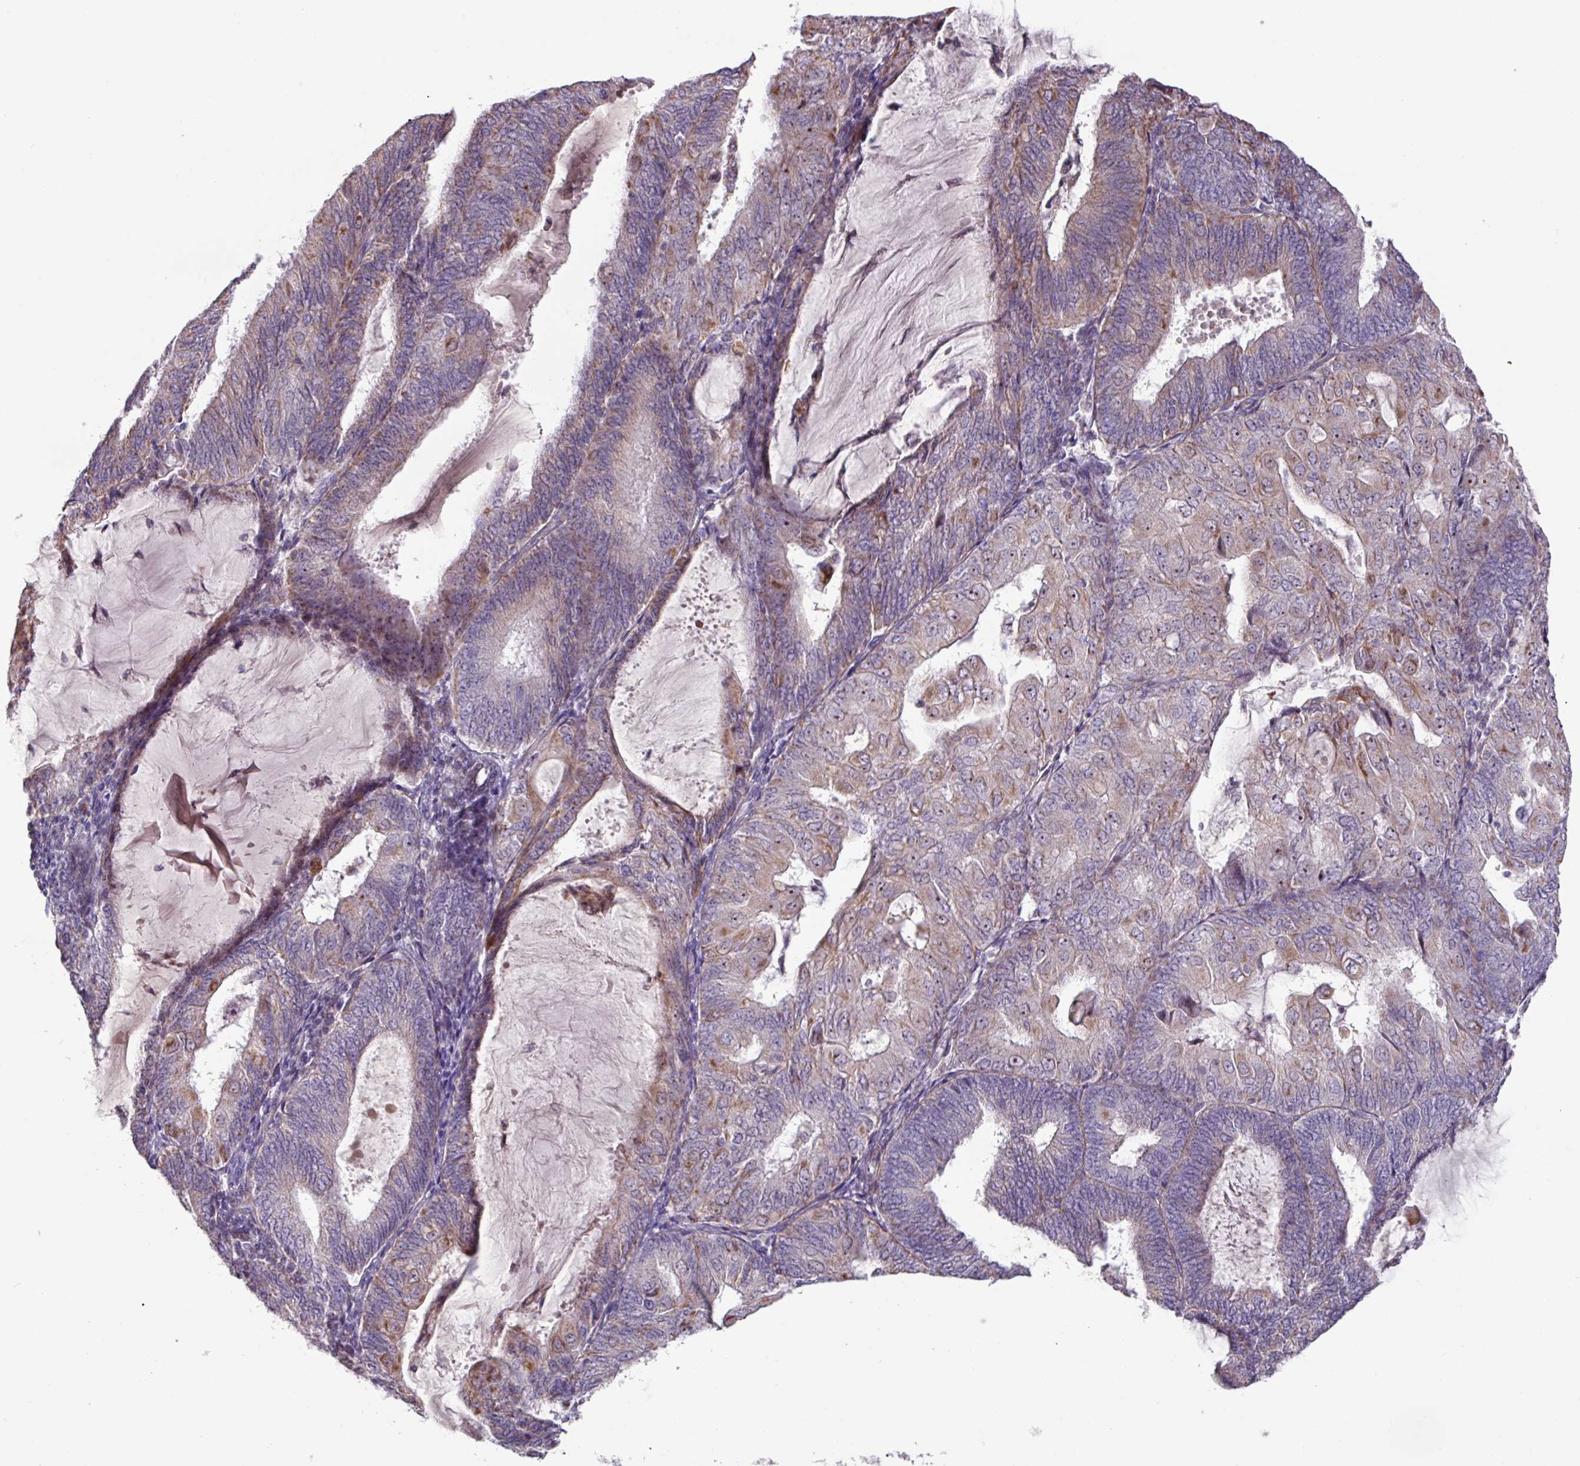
{"staining": {"intensity": "weak", "quantity": "25%-75%", "location": "cytoplasmic/membranous"}, "tissue": "endometrial cancer", "cell_type": "Tumor cells", "image_type": "cancer", "snomed": [{"axis": "morphology", "description": "Adenocarcinoma, NOS"}, {"axis": "topography", "description": "Endometrium"}], "caption": "Immunohistochemical staining of human endometrial adenocarcinoma demonstrates low levels of weak cytoplasmic/membranous expression in approximately 25%-75% of tumor cells. The staining is performed using DAB (3,3'-diaminobenzidine) brown chromogen to label protein expression. The nuclei are counter-stained blue using hematoxylin.", "gene": "MT-ND4", "patient": {"sex": "female", "age": 81}}